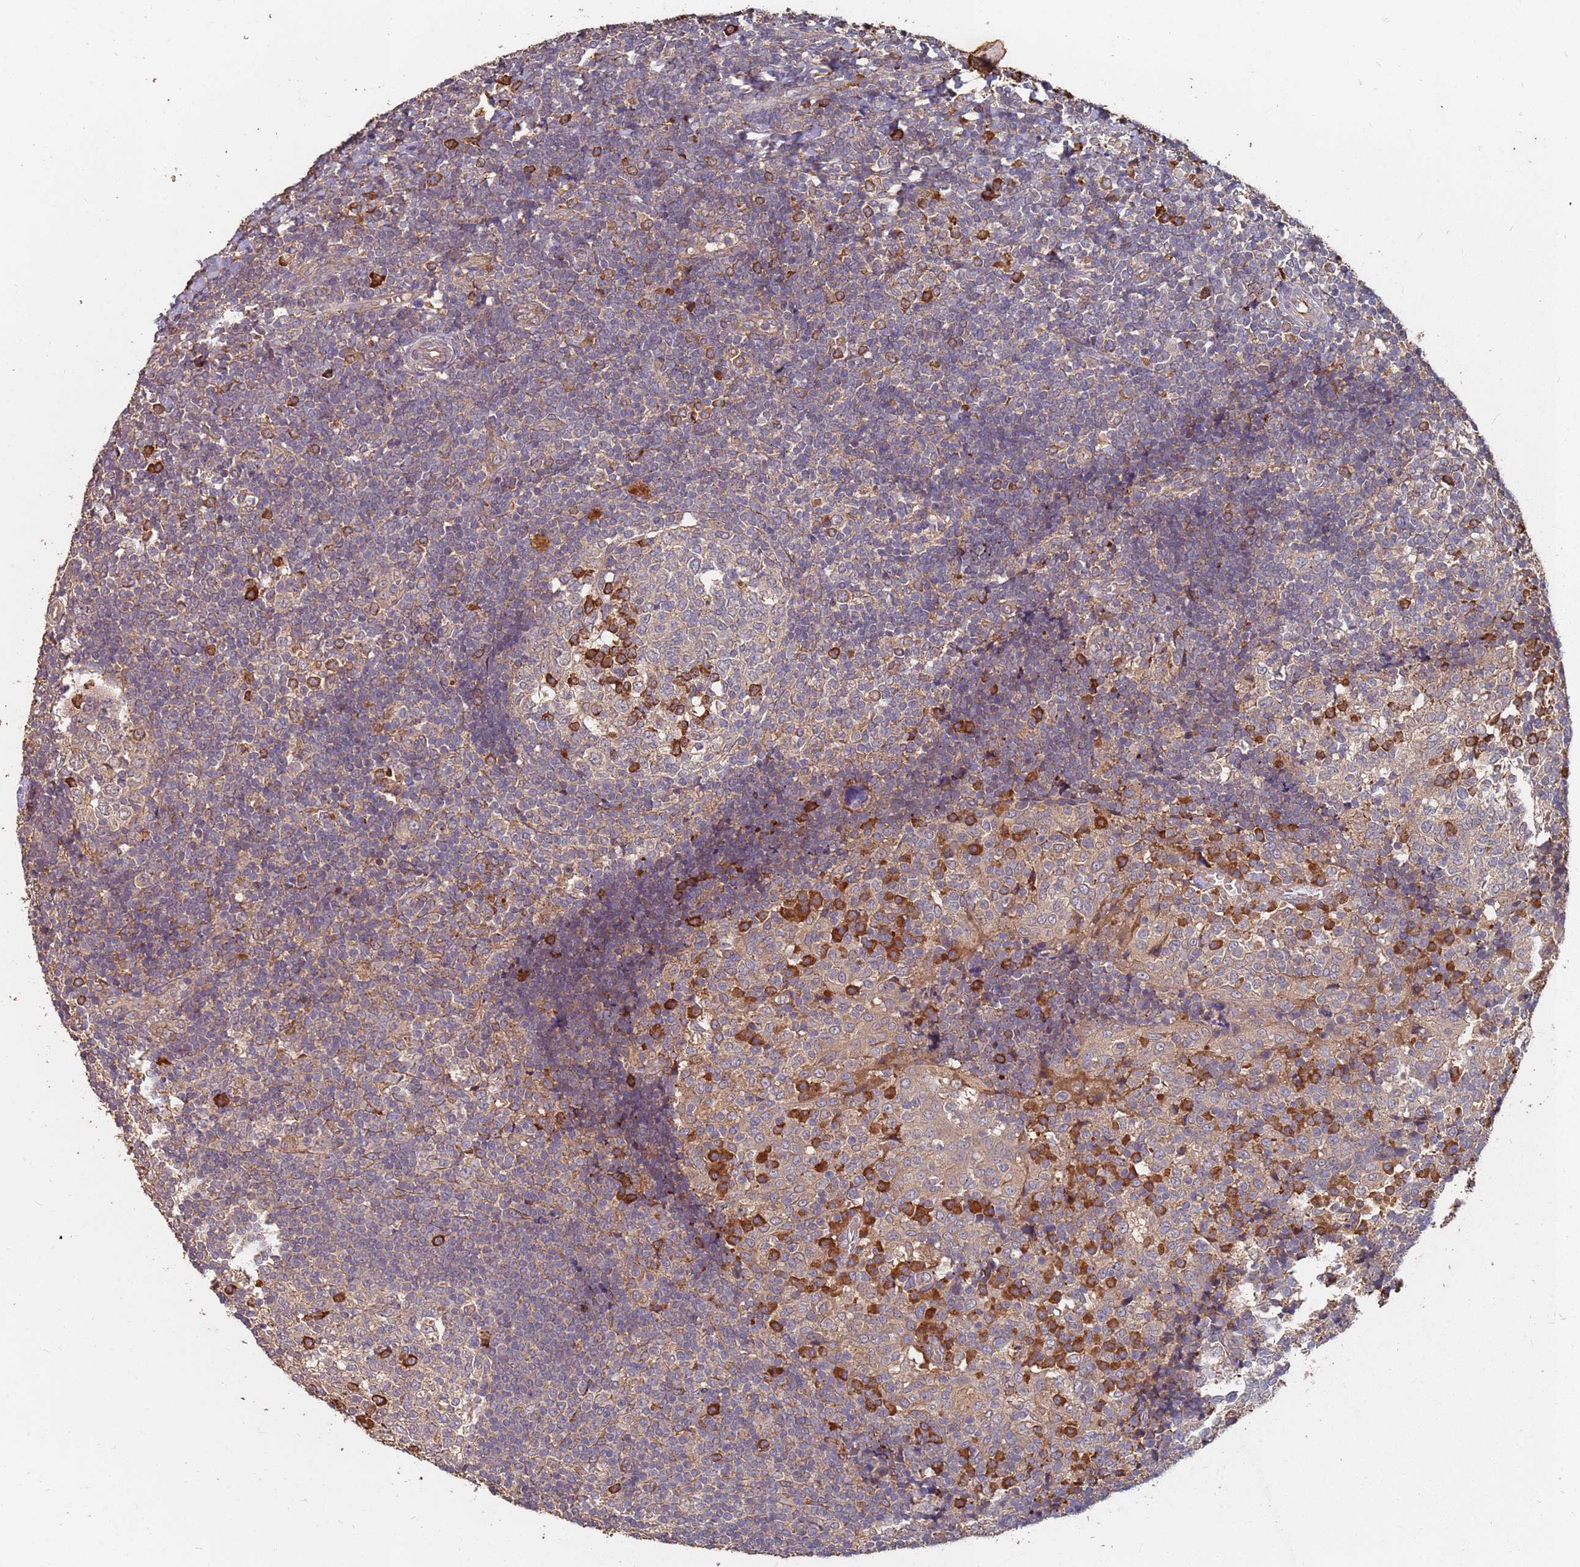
{"staining": {"intensity": "moderate", "quantity": ">75%", "location": "cytoplasmic/membranous"}, "tissue": "tonsil", "cell_type": "Germinal center cells", "image_type": "normal", "snomed": [{"axis": "morphology", "description": "Normal tissue, NOS"}, {"axis": "topography", "description": "Tonsil"}], "caption": "IHC image of unremarkable tonsil stained for a protein (brown), which shows medium levels of moderate cytoplasmic/membranous staining in about >75% of germinal center cells.", "gene": "ATG5", "patient": {"sex": "female", "age": 19}}